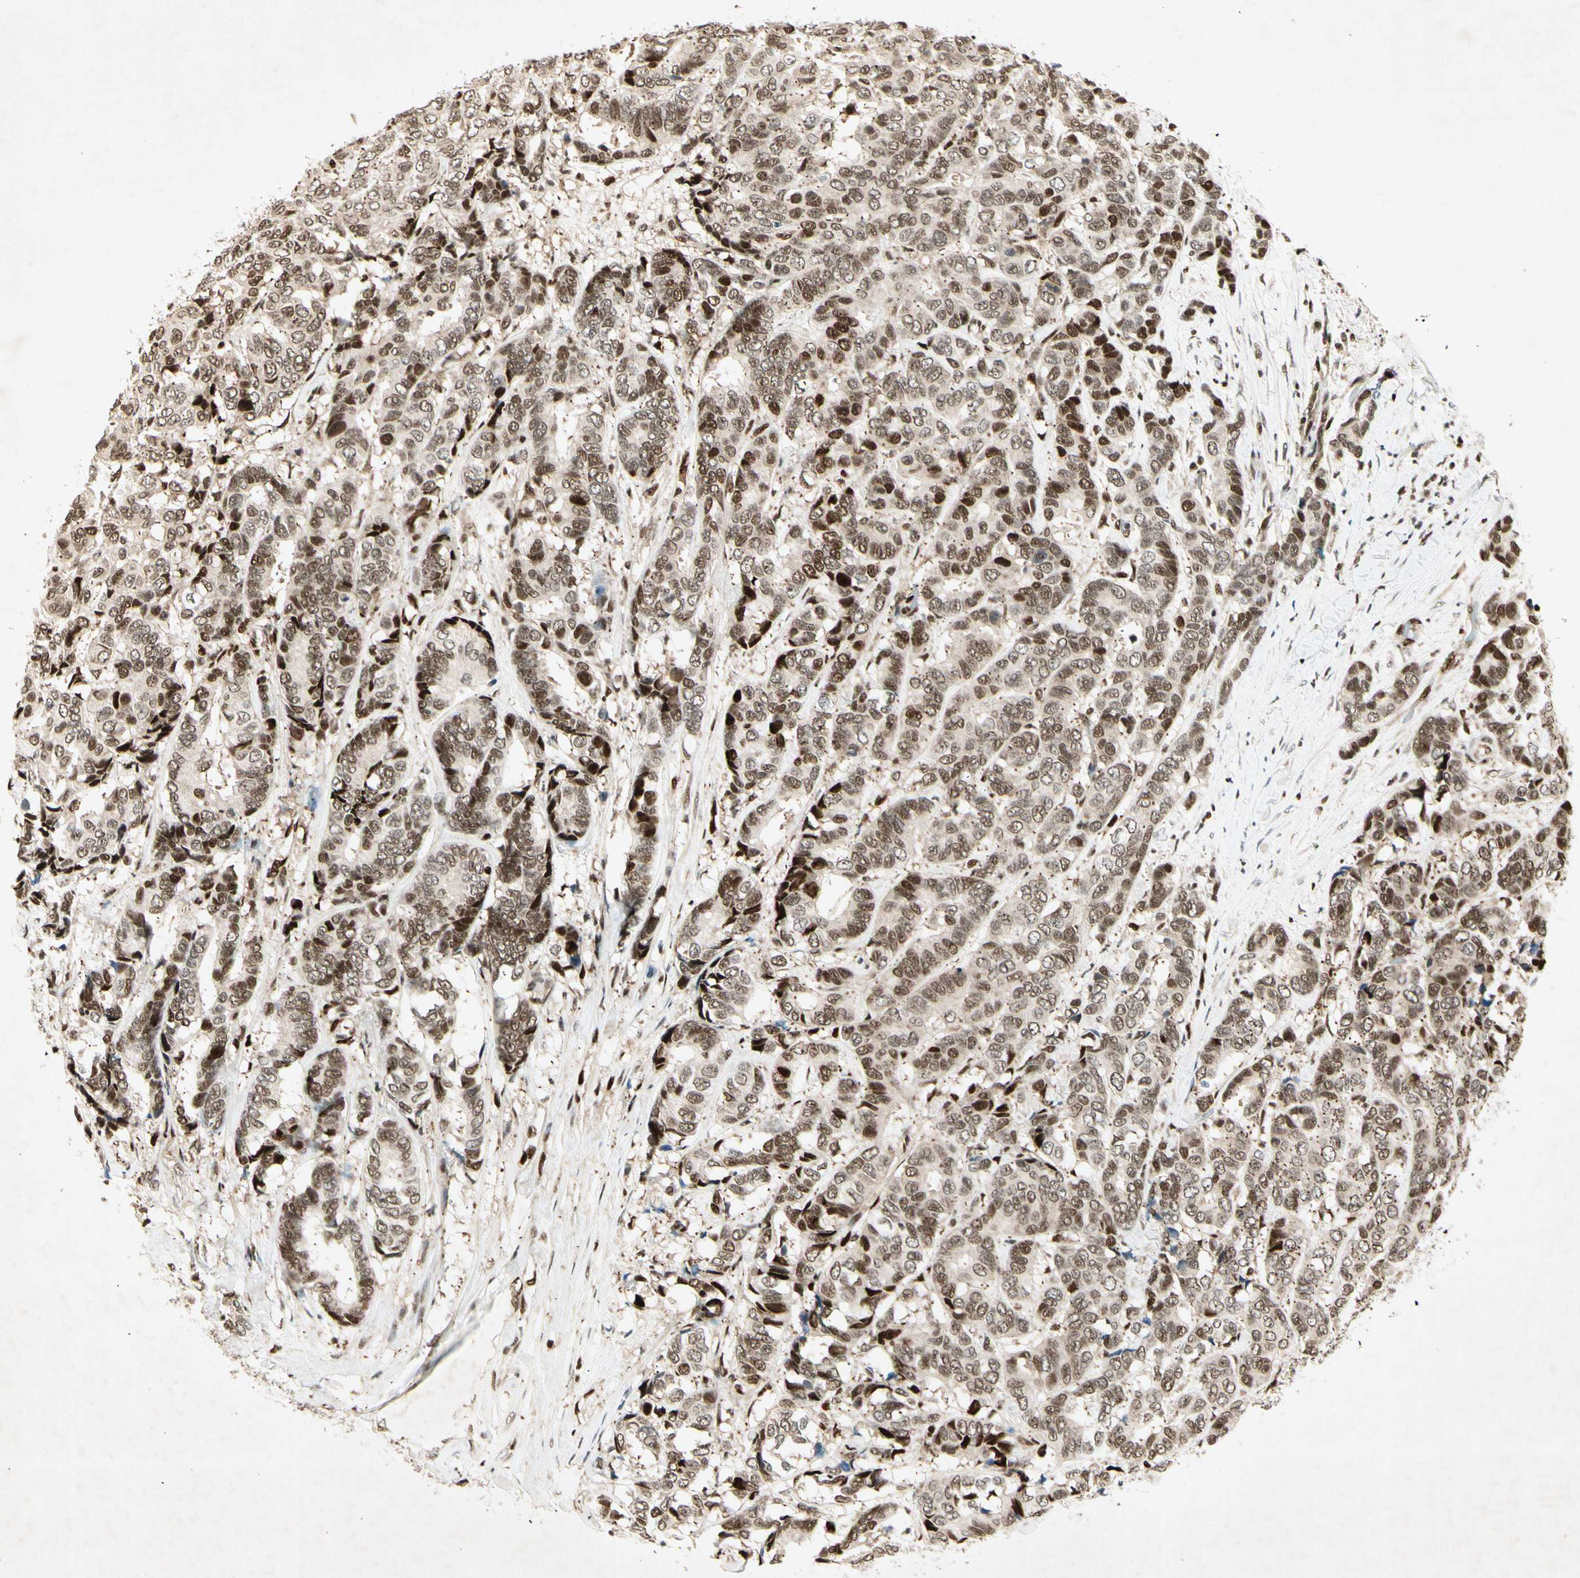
{"staining": {"intensity": "strong", "quantity": ">75%", "location": "nuclear"}, "tissue": "breast cancer", "cell_type": "Tumor cells", "image_type": "cancer", "snomed": [{"axis": "morphology", "description": "Duct carcinoma"}, {"axis": "topography", "description": "Breast"}], "caption": "Strong nuclear protein expression is identified in about >75% of tumor cells in breast invasive ductal carcinoma.", "gene": "RNF43", "patient": {"sex": "female", "age": 87}}